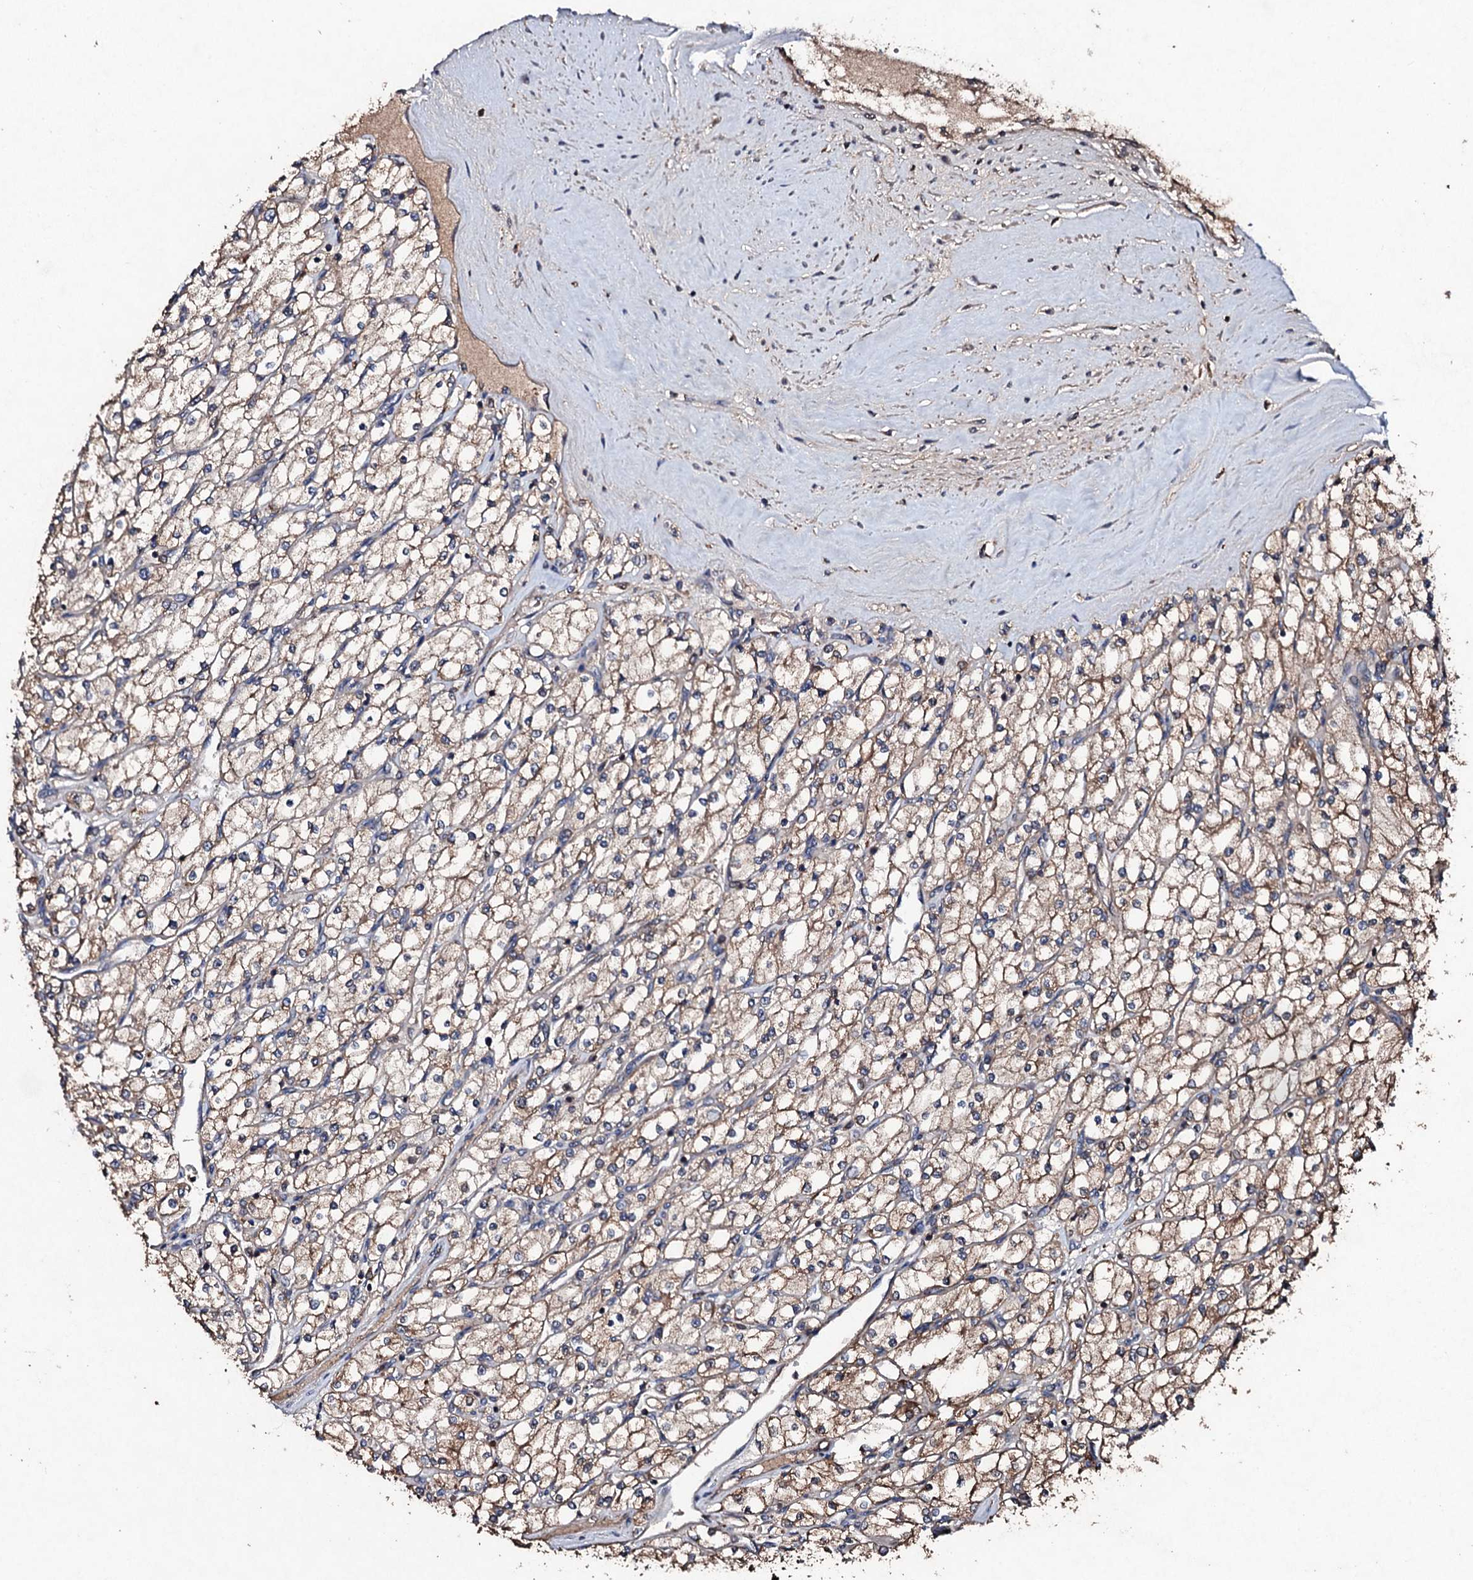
{"staining": {"intensity": "weak", "quantity": "25%-75%", "location": "cytoplasmic/membranous"}, "tissue": "renal cancer", "cell_type": "Tumor cells", "image_type": "cancer", "snomed": [{"axis": "morphology", "description": "Adenocarcinoma, NOS"}, {"axis": "topography", "description": "Kidney"}], "caption": "IHC staining of renal cancer, which shows low levels of weak cytoplasmic/membranous positivity in about 25%-75% of tumor cells indicating weak cytoplasmic/membranous protein positivity. The staining was performed using DAB (brown) for protein detection and nuclei were counterstained in hematoxylin (blue).", "gene": "KERA", "patient": {"sex": "male", "age": 80}}